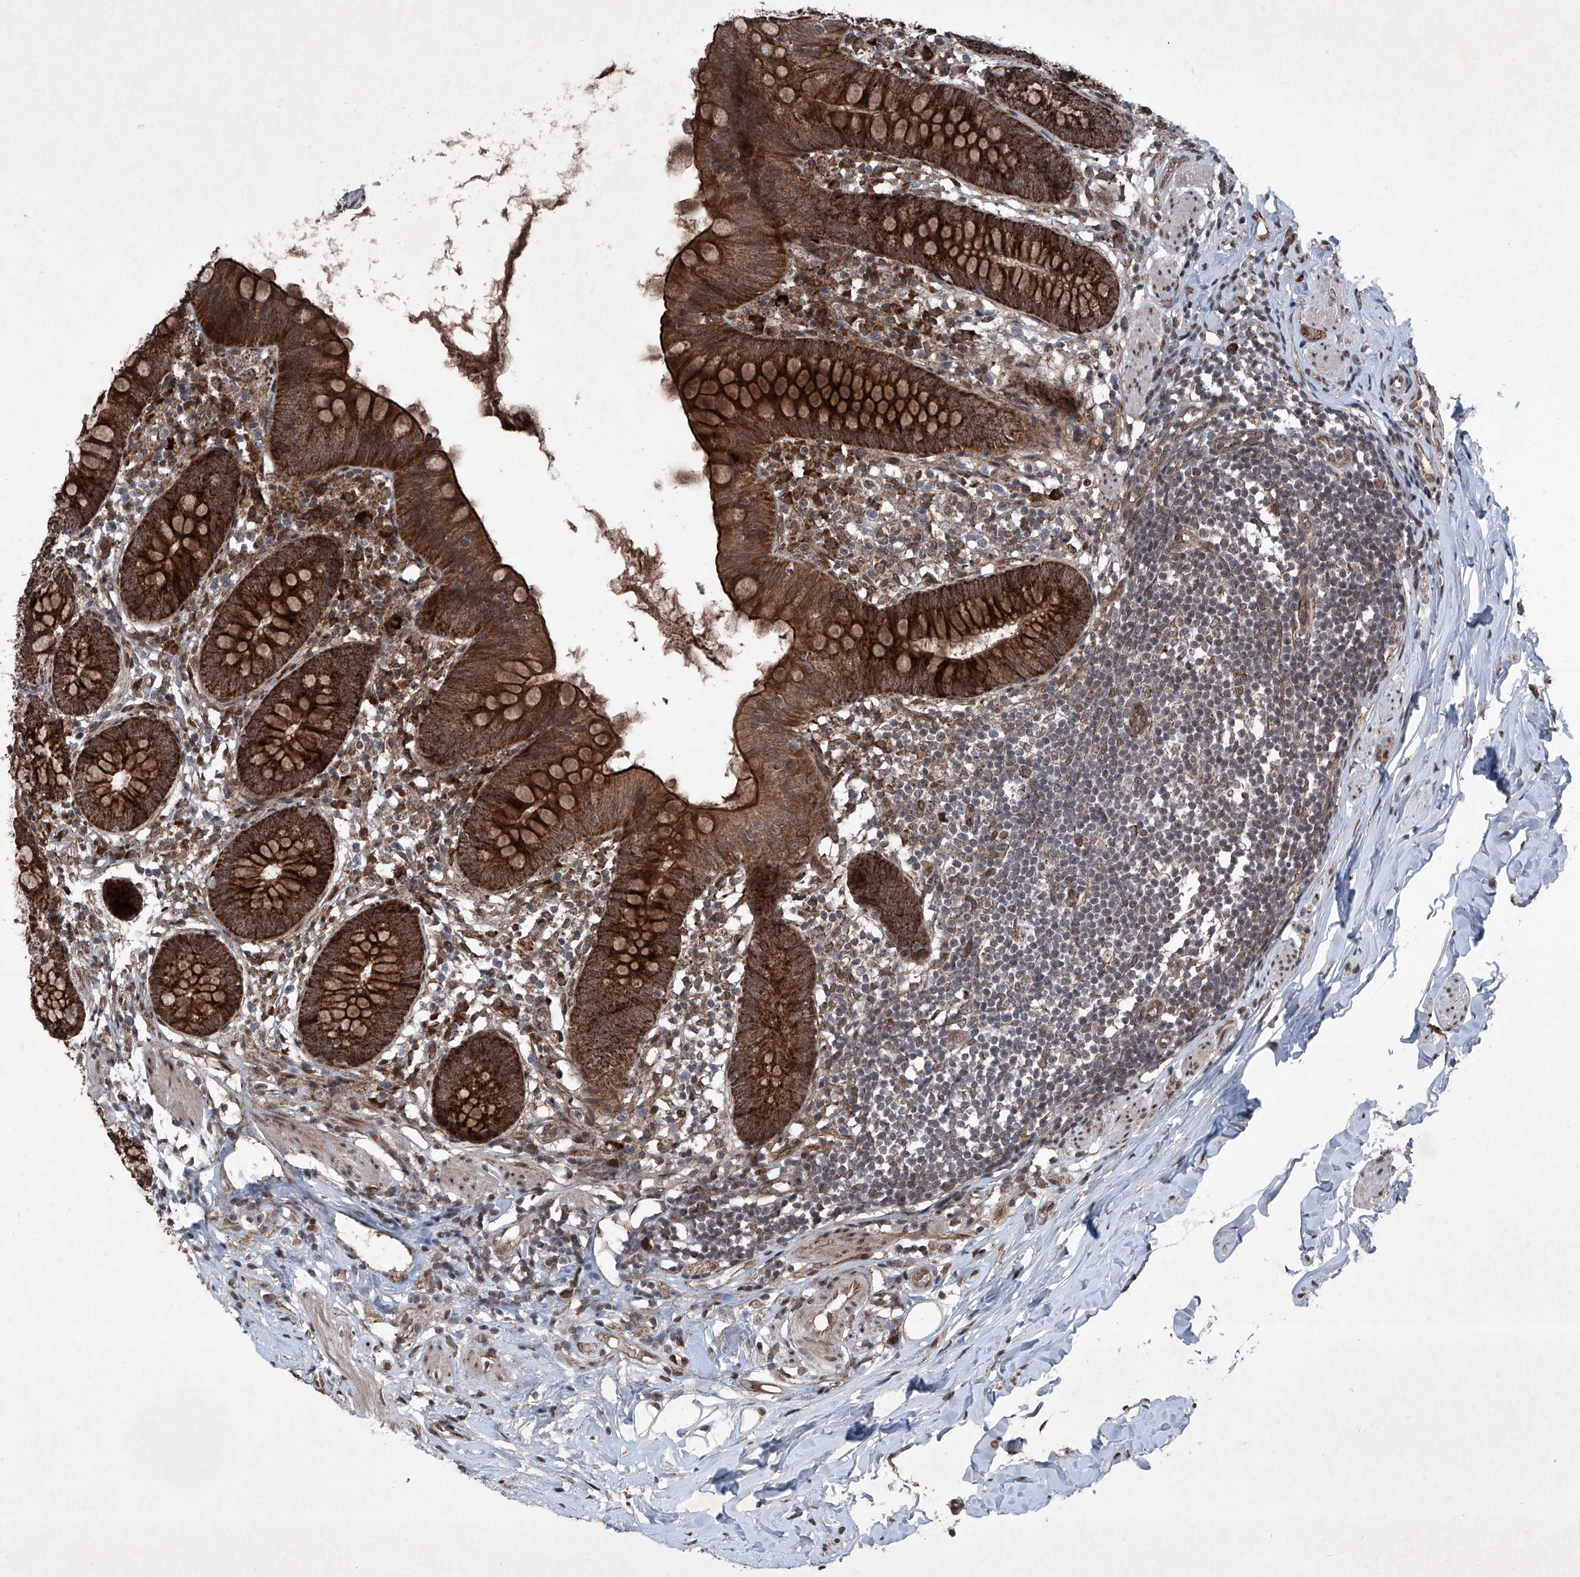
{"staining": {"intensity": "strong", "quantity": ">75%", "location": "cytoplasmic/membranous"}, "tissue": "appendix", "cell_type": "Glandular cells", "image_type": "normal", "snomed": [{"axis": "morphology", "description": "Normal tissue, NOS"}, {"axis": "topography", "description": "Appendix"}], "caption": "Appendix stained with a brown dye displays strong cytoplasmic/membranous positive expression in approximately >75% of glandular cells.", "gene": "COA7", "patient": {"sex": "female", "age": 62}}